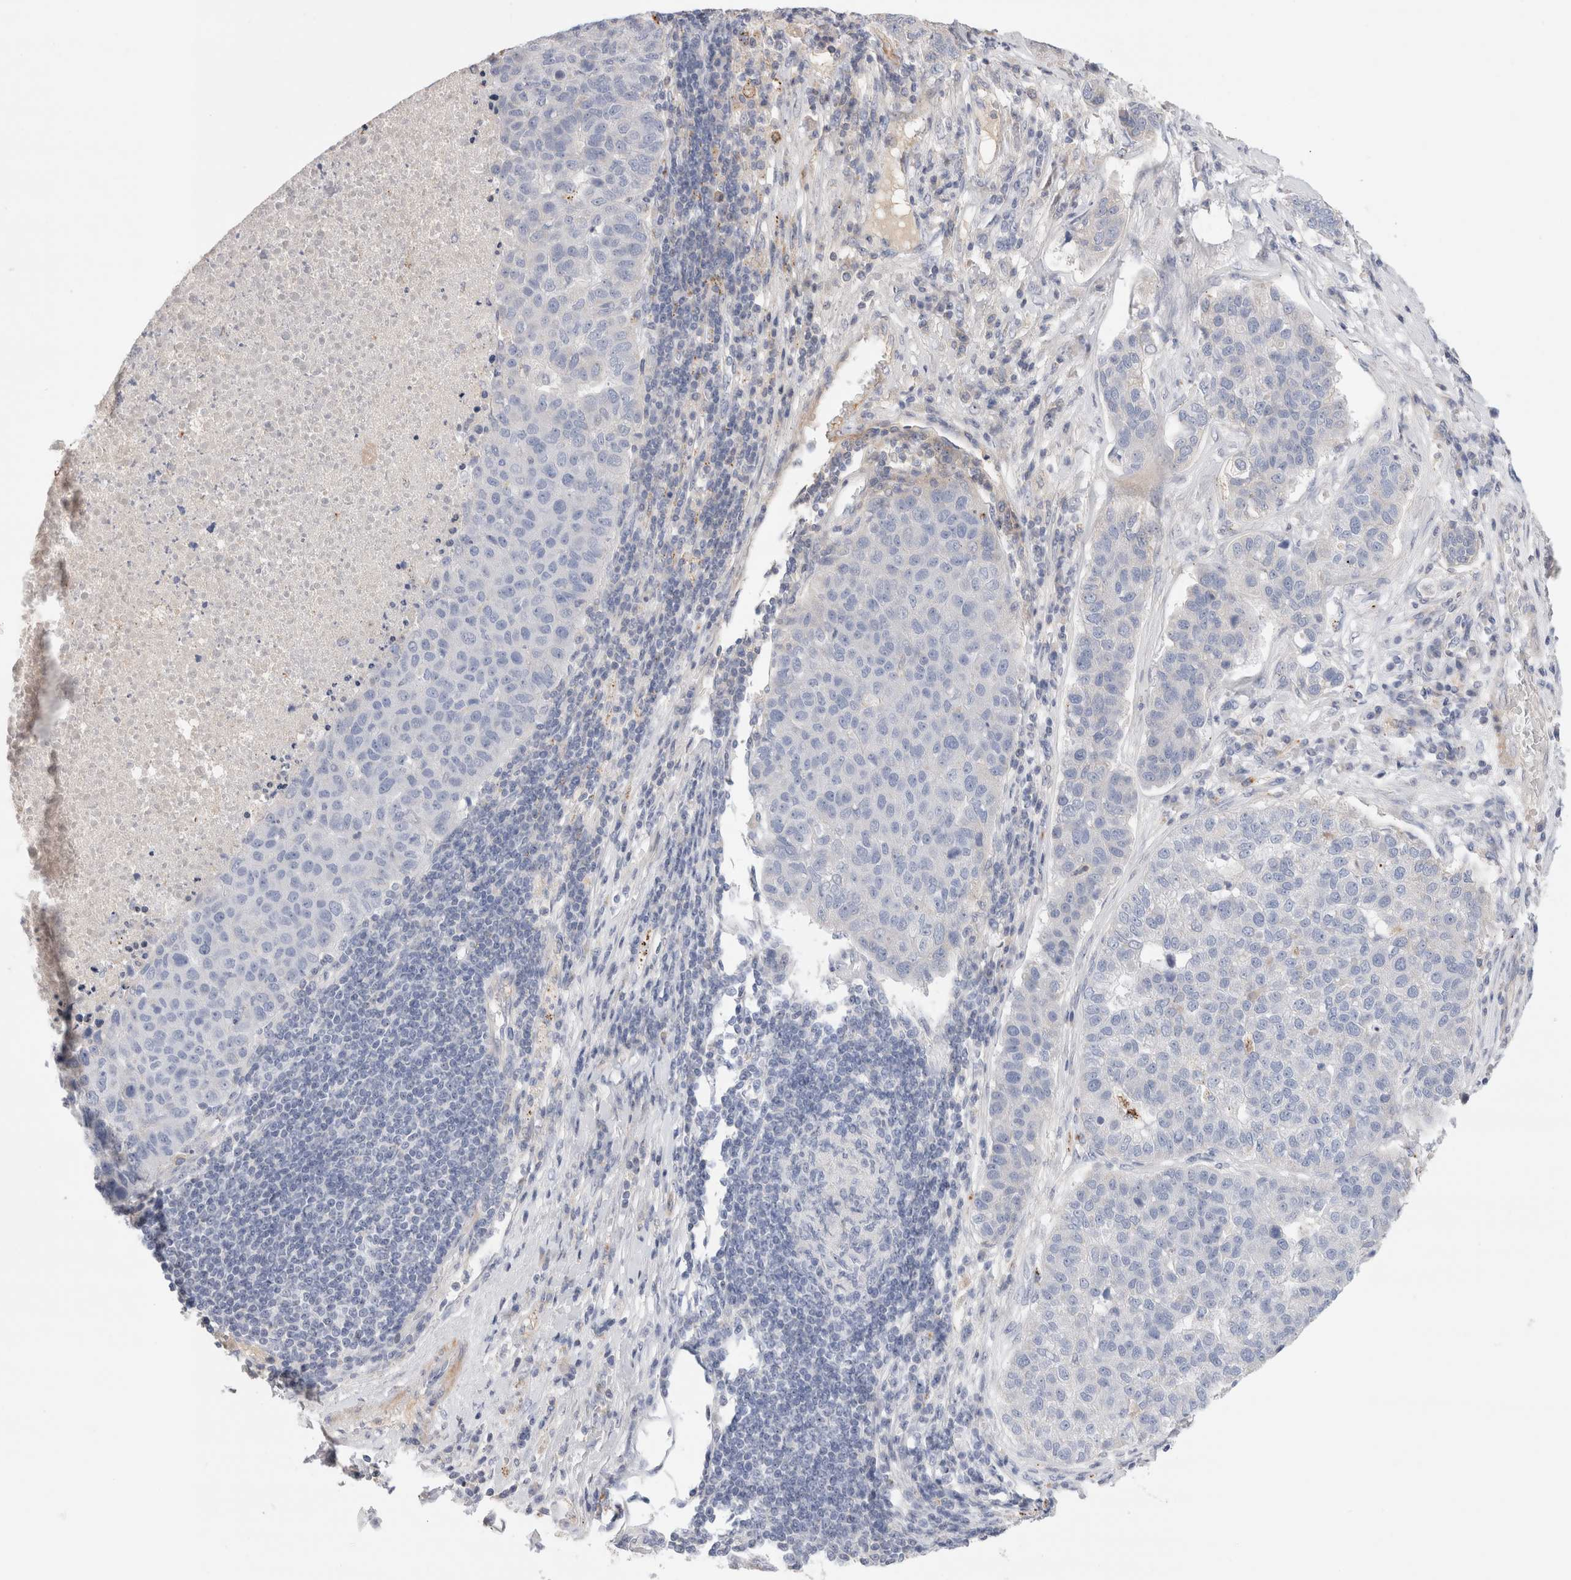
{"staining": {"intensity": "negative", "quantity": "none", "location": "none"}, "tissue": "pancreatic cancer", "cell_type": "Tumor cells", "image_type": "cancer", "snomed": [{"axis": "morphology", "description": "Adenocarcinoma, NOS"}, {"axis": "topography", "description": "Pancreas"}], "caption": "Tumor cells are negative for brown protein staining in pancreatic adenocarcinoma.", "gene": "ECHDC2", "patient": {"sex": "female", "age": 61}}